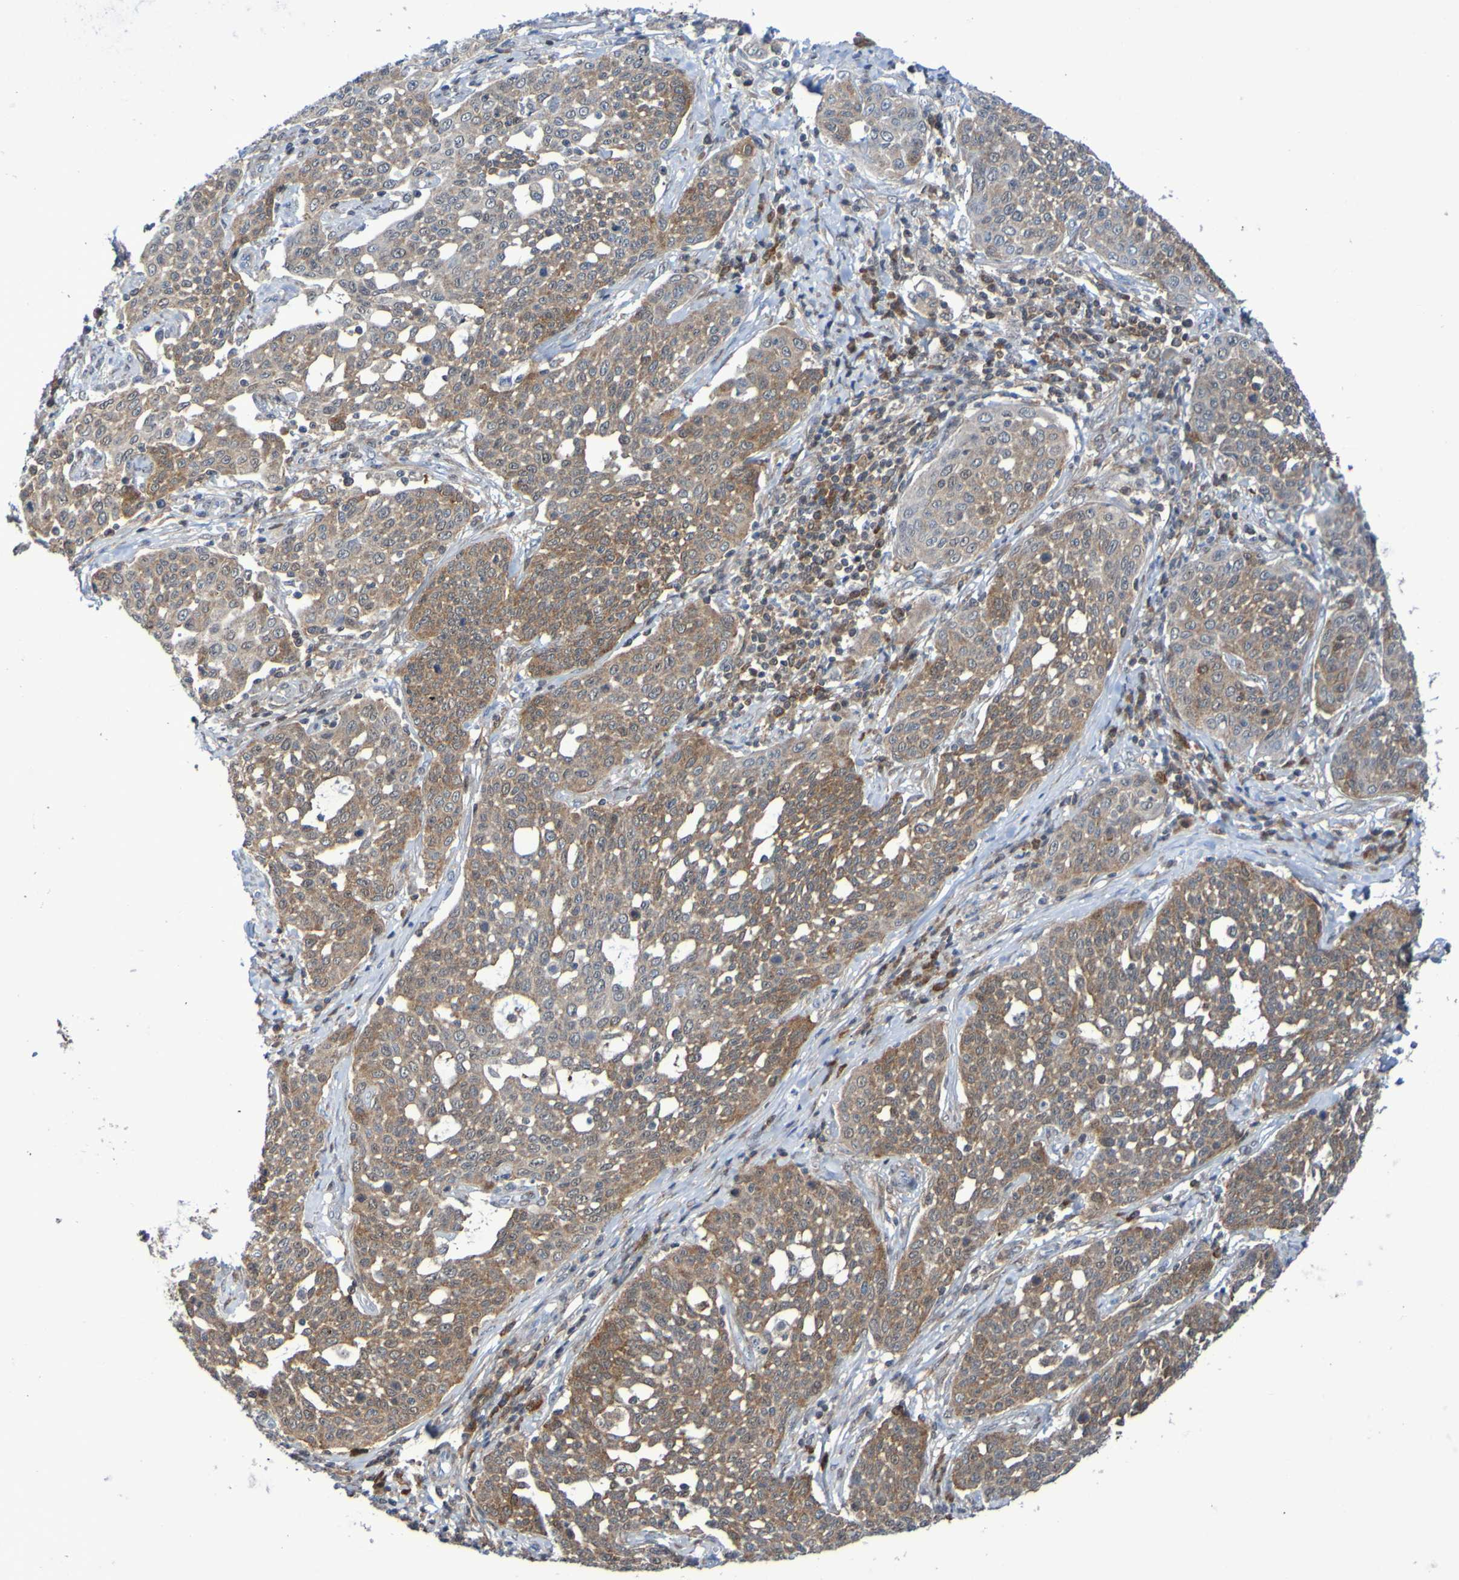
{"staining": {"intensity": "moderate", "quantity": ">75%", "location": "cytoplasmic/membranous"}, "tissue": "cervical cancer", "cell_type": "Tumor cells", "image_type": "cancer", "snomed": [{"axis": "morphology", "description": "Squamous cell carcinoma, NOS"}, {"axis": "topography", "description": "Cervix"}], "caption": "Immunohistochemical staining of human cervical cancer (squamous cell carcinoma) displays medium levels of moderate cytoplasmic/membranous expression in about >75% of tumor cells.", "gene": "ATIC", "patient": {"sex": "female", "age": 34}}